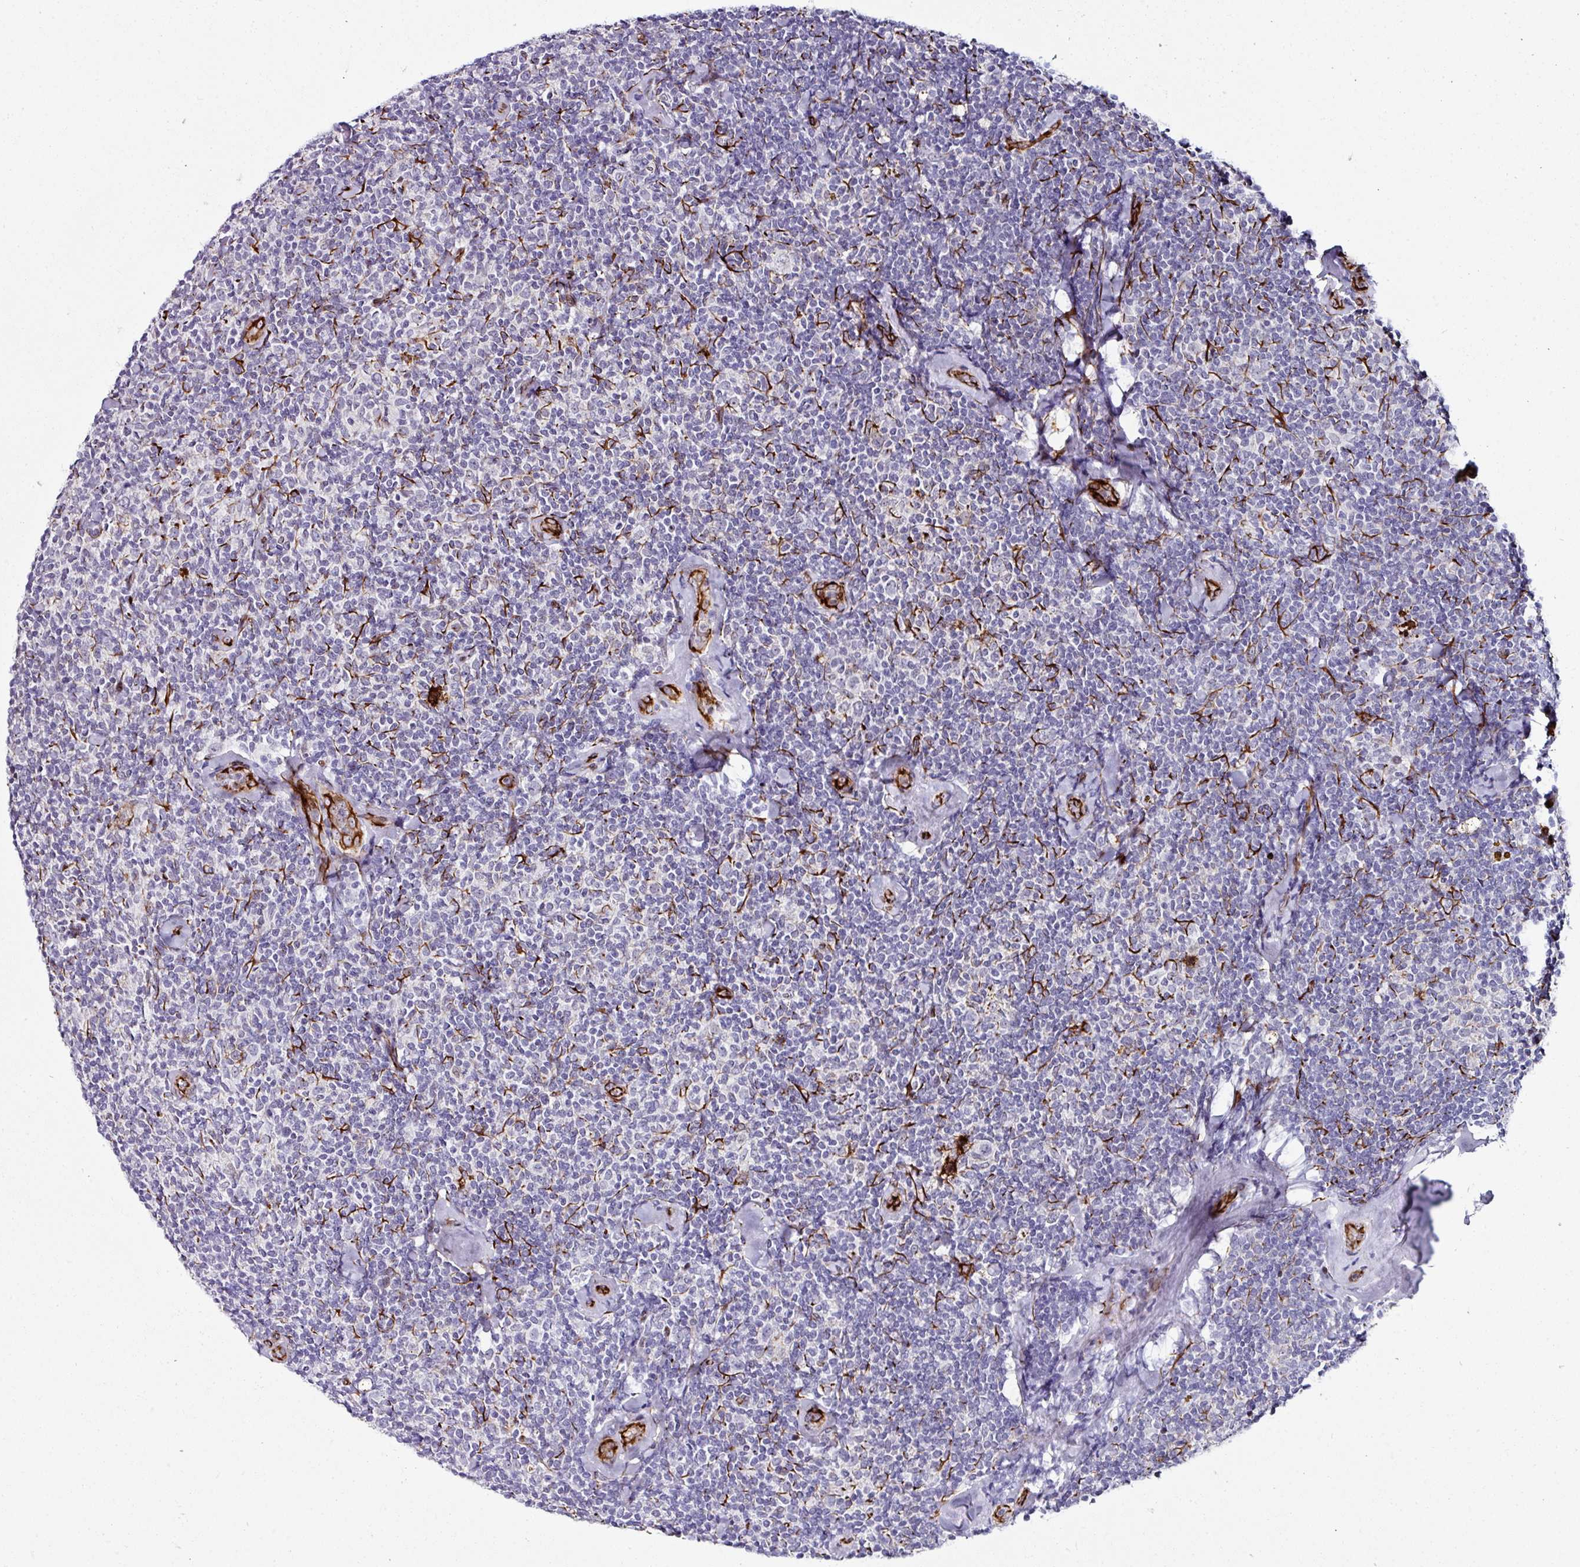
{"staining": {"intensity": "negative", "quantity": "none", "location": "none"}, "tissue": "lymphoma", "cell_type": "Tumor cells", "image_type": "cancer", "snomed": [{"axis": "morphology", "description": "Malignant lymphoma, non-Hodgkin's type, Low grade"}, {"axis": "topography", "description": "Lymph node"}], "caption": "Protein analysis of malignant lymphoma, non-Hodgkin's type (low-grade) reveals no significant expression in tumor cells.", "gene": "TMPRSS9", "patient": {"sex": "female", "age": 56}}